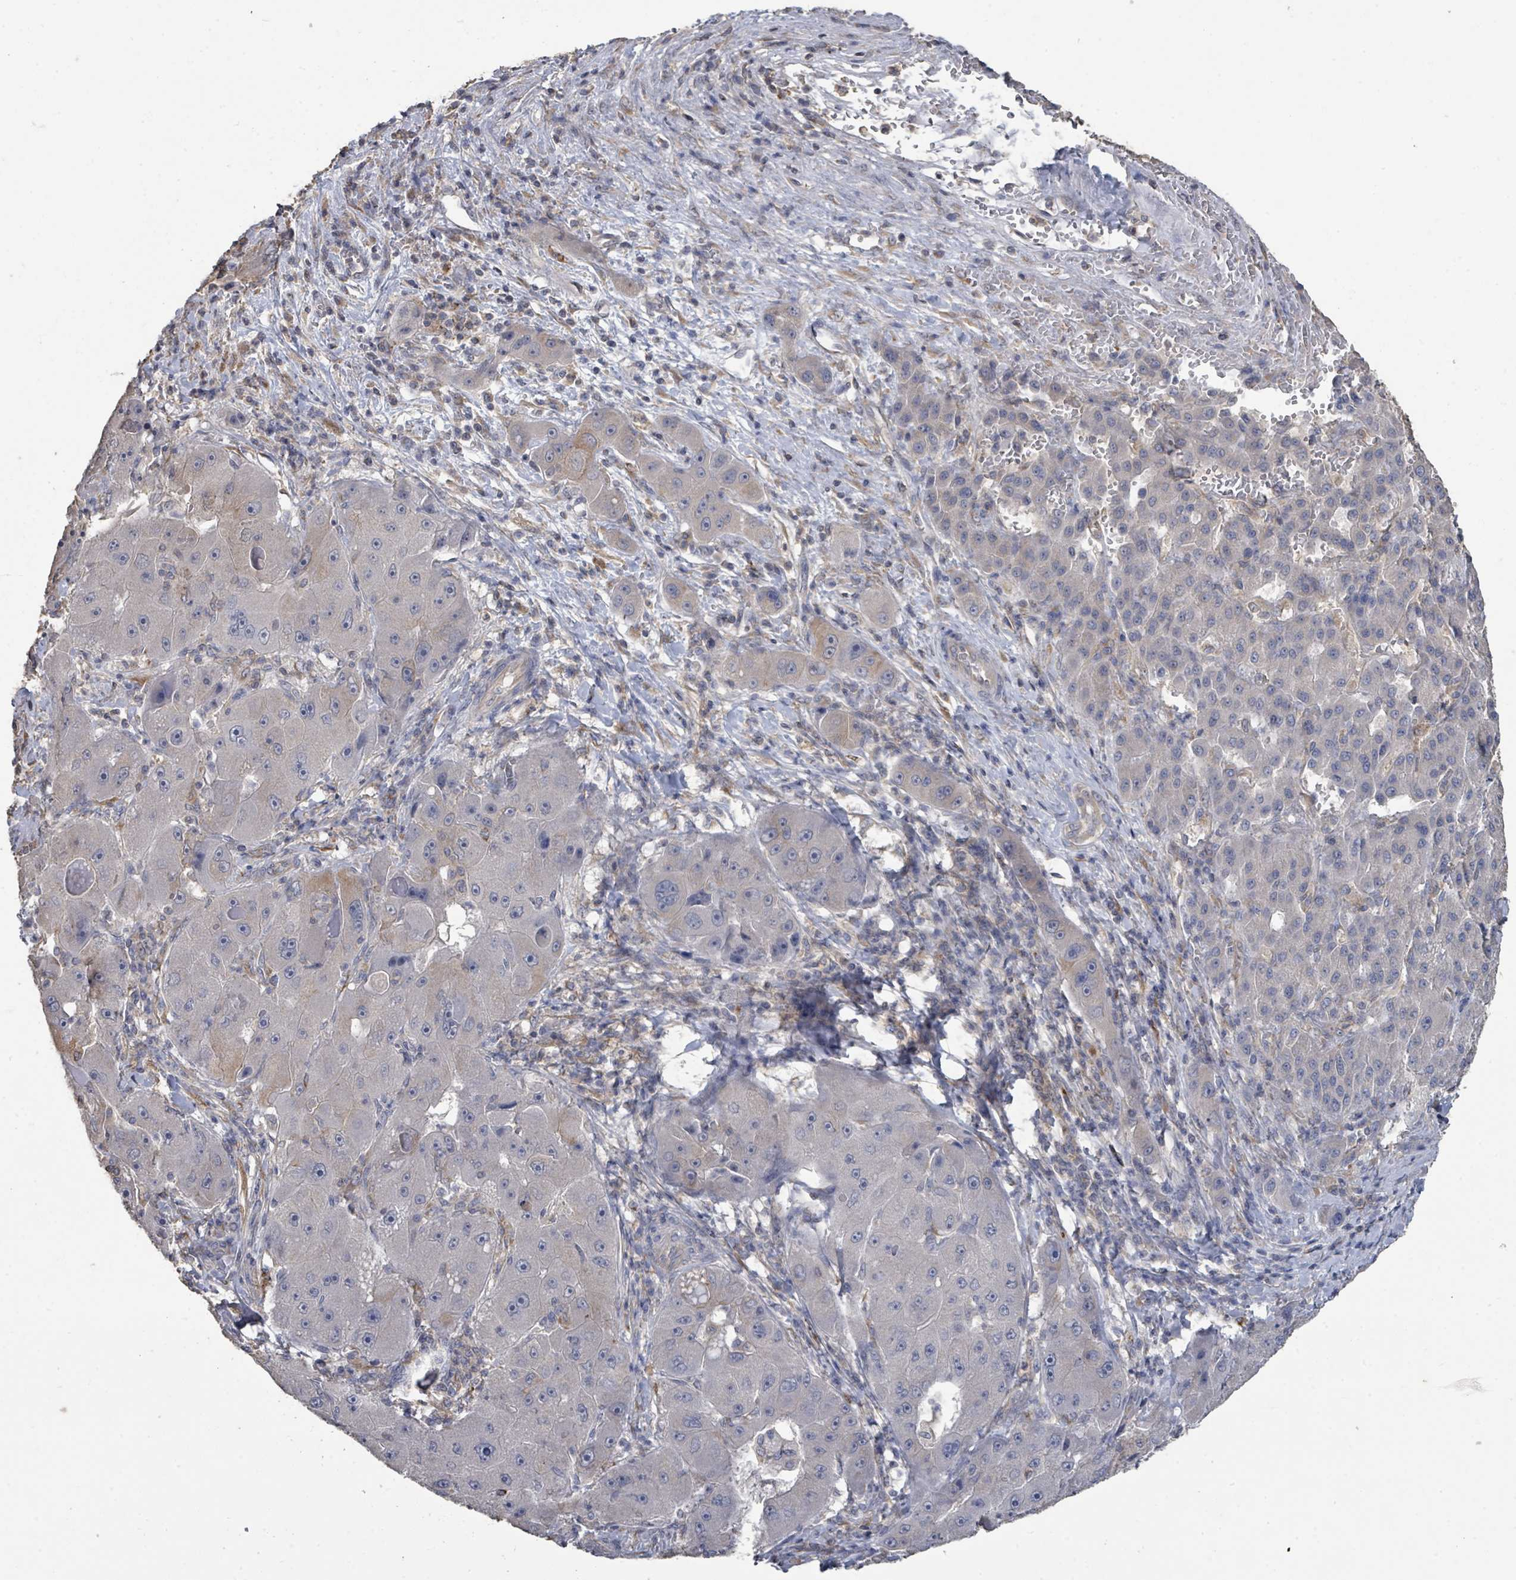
{"staining": {"intensity": "negative", "quantity": "none", "location": "none"}, "tissue": "liver cancer", "cell_type": "Tumor cells", "image_type": "cancer", "snomed": [{"axis": "morphology", "description": "Carcinoma, Hepatocellular, NOS"}, {"axis": "topography", "description": "Liver"}], "caption": "Immunohistochemical staining of human liver cancer (hepatocellular carcinoma) shows no significant expression in tumor cells.", "gene": "SLC9A7", "patient": {"sex": "male", "age": 76}}